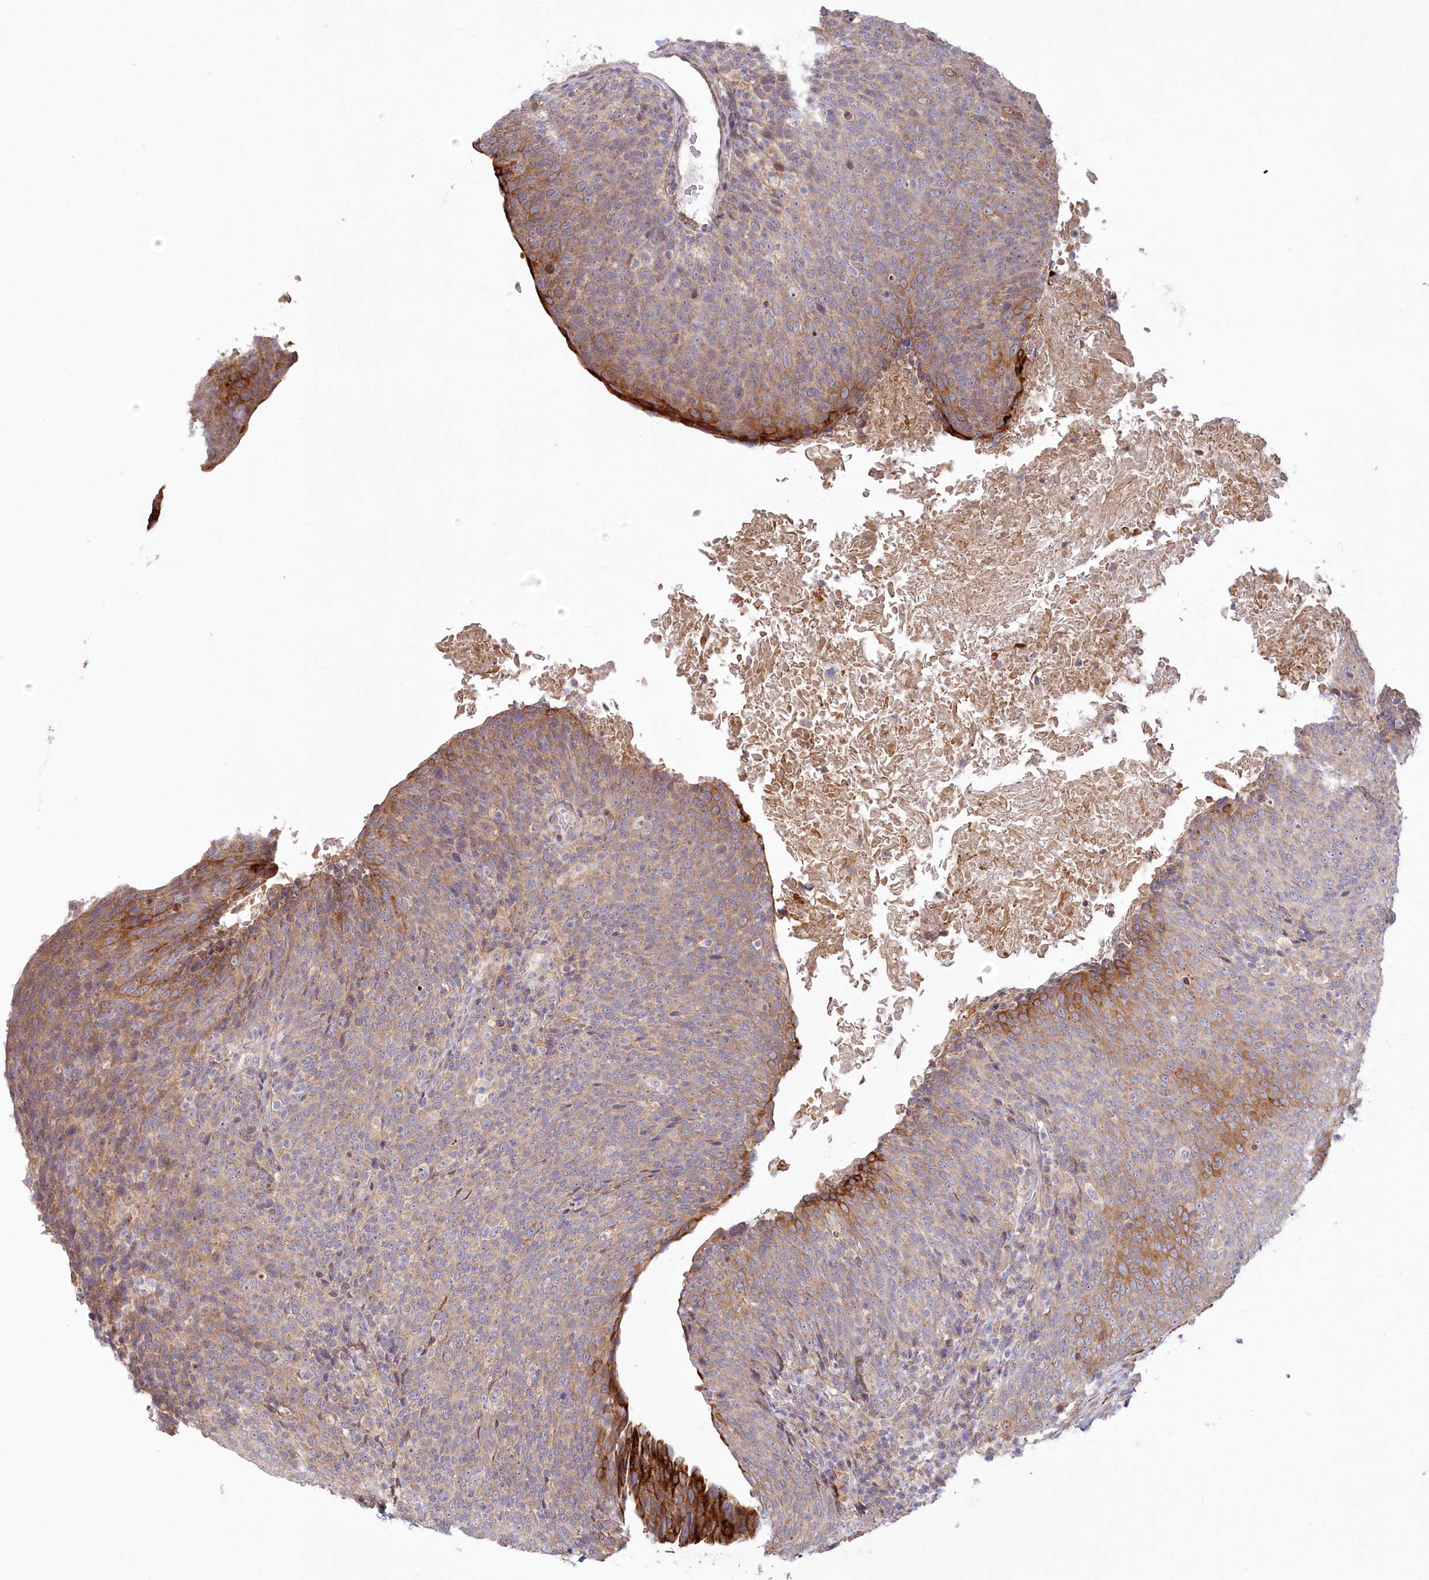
{"staining": {"intensity": "moderate", "quantity": "25%-75%", "location": "cytoplasmic/membranous"}, "tissue": "head and neck cancer", "cell_type": "Tumor cells", "image_type": "cancer", "snomed": [{"axis": "morphology", "description": "Squamous cell carcinoma, NOS"}, {"axis": "morphology", "description": "Squamous cell carcinoma, metastatic, NOS"}, {"axis": "topography", "description": "Lymph node"}, {"axis": "topography", "description": "Head-Neck"}], "caption": "The immunohistochemical stain highlights moderate cytoplasmic/membranous expression in tumor cells of head and neck metastatic squamous cell carcinoma tissue. (DAB (3,3'-diaminobenzidine) IHC with brightfield microscopy, high magnification).", "gene": "MTG1", "patient": {"sex": "male", "age": 62}}